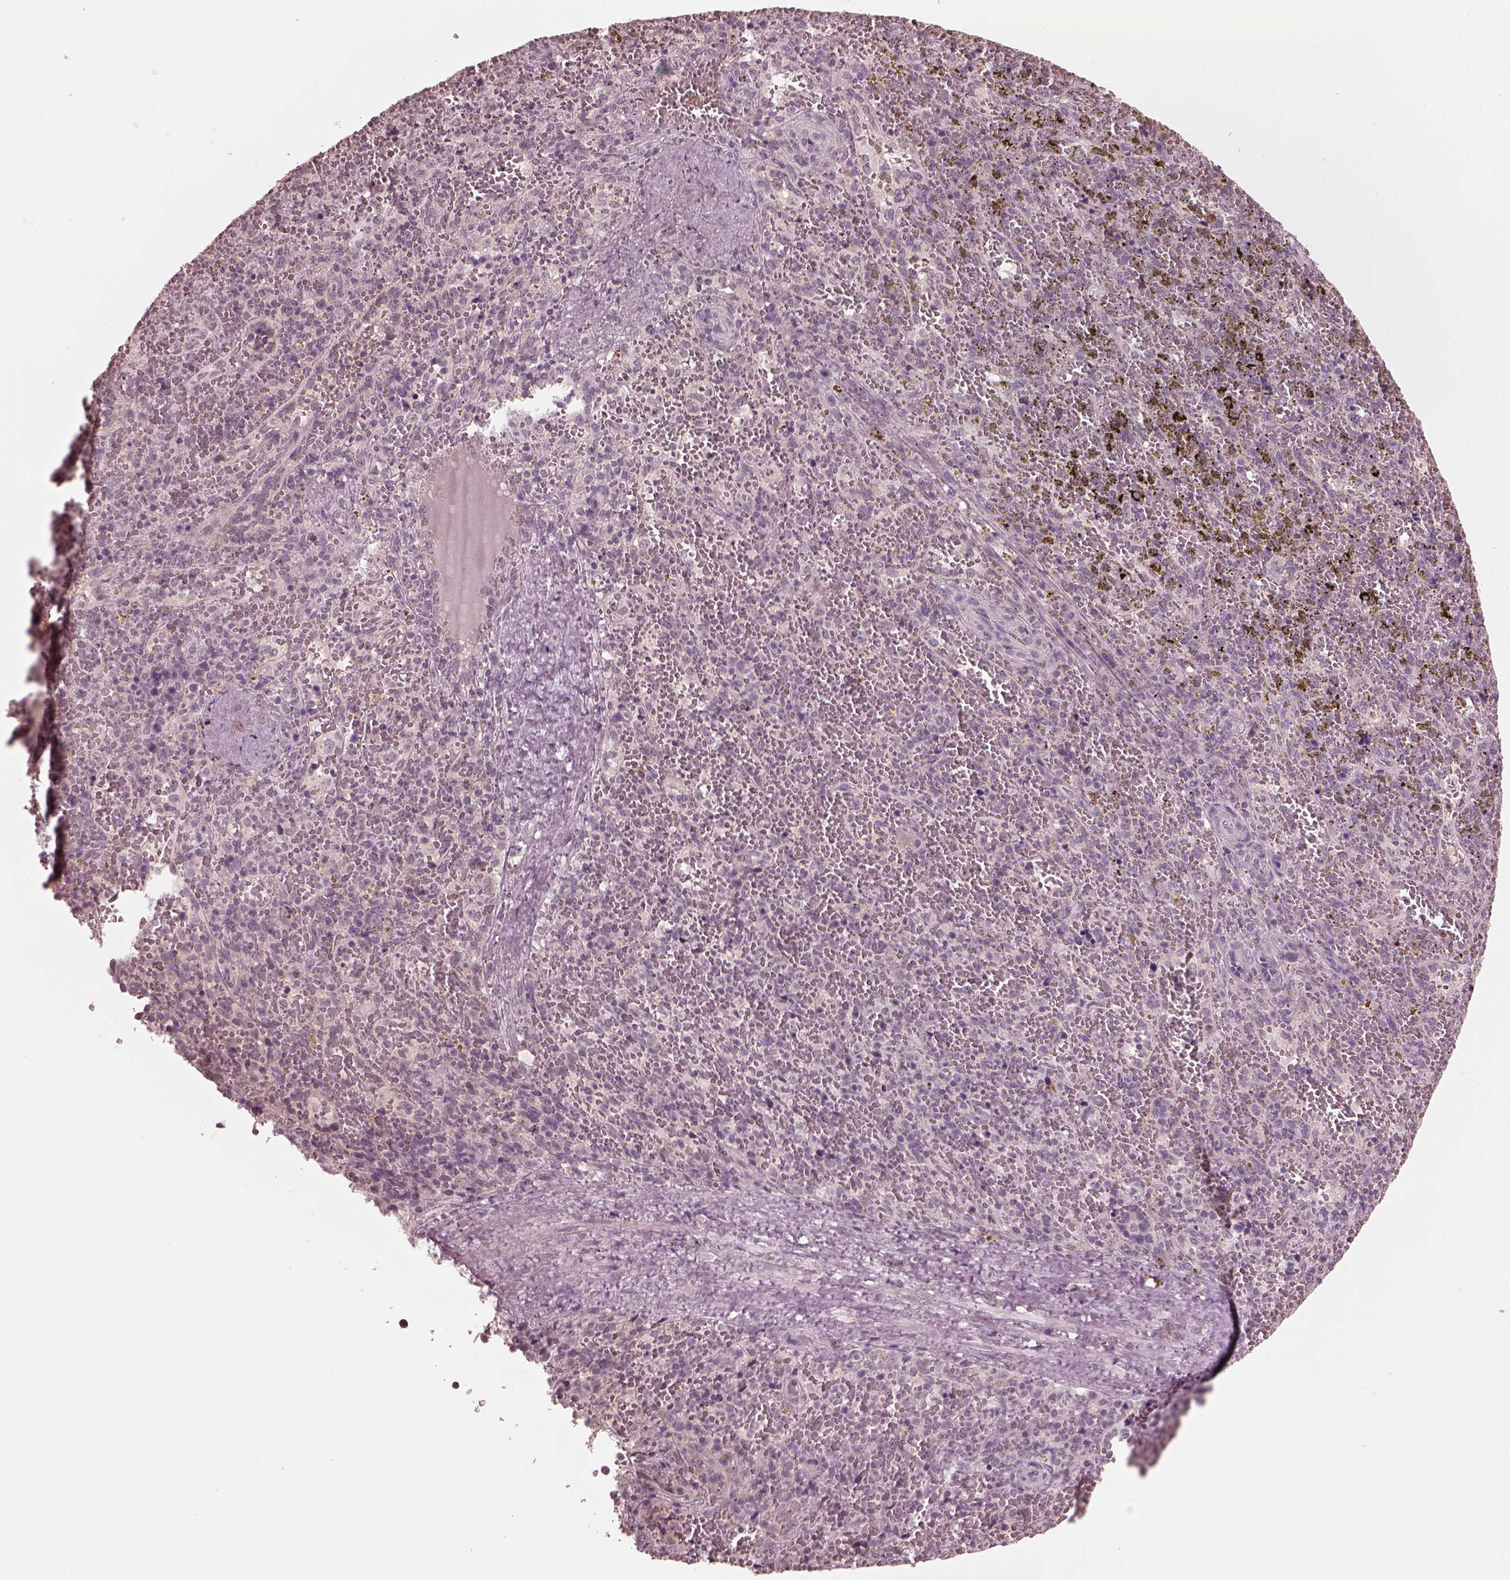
{"staining": {"intensity": "negative", "quantity": "none", "location": "none"}, "tissue": "spleen", "cell_type": "Cells in red pulp", "image_type": "normal", "snomed": [{"axis": "morphology", "description": "Normal tissue, NOS"}, {"axis": "topography", "description": "Spleen"}], "caption": "This is an immunohistochemistry histopathology image of benign spleen. There is no staining in cells in red pulp.", "gene": "RGS7", "patient": {"sex": "female", "age": 50}}